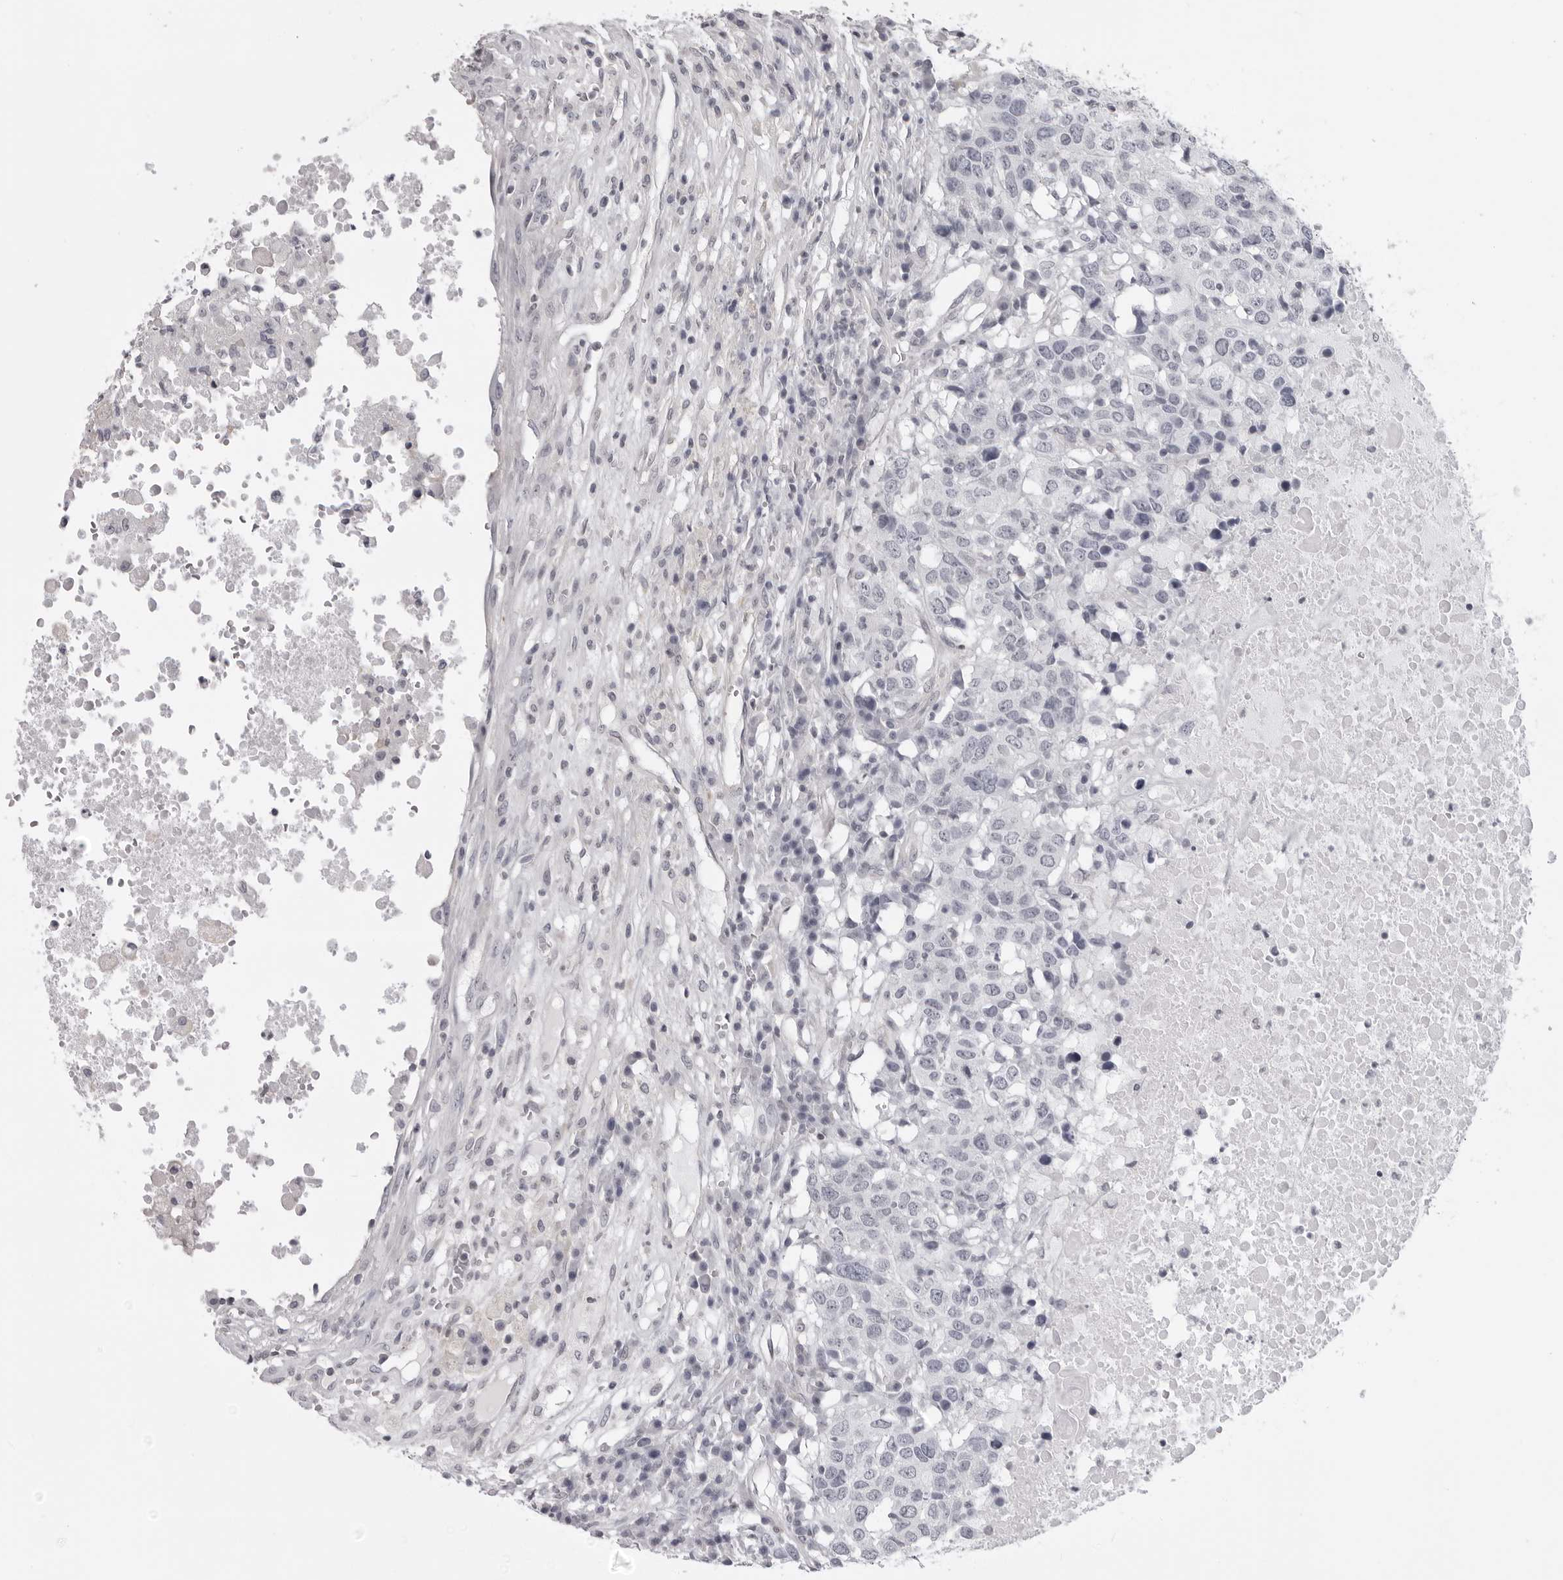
{"staining": {"intensity": "negative", "quantity": "none", "location": "none"}, "tissue": "head and neck cancer", "cell_type": "Tumor cells", "image_type": "cancer", "snomed": [{"axis": "morphology", "description": "Squamous cell carcinoma, NOS"}, {"axis": "topography", "description": "Head-Neck"}], "caption": "DAB (3,3'-diaminobenzidine) immunohistochemical staining of squamous cell carcinoma (head and neck) shows no significant expression in tumor cells.", "gene": "DNALI1", "patient": {"sex": "male", "age": 66}}